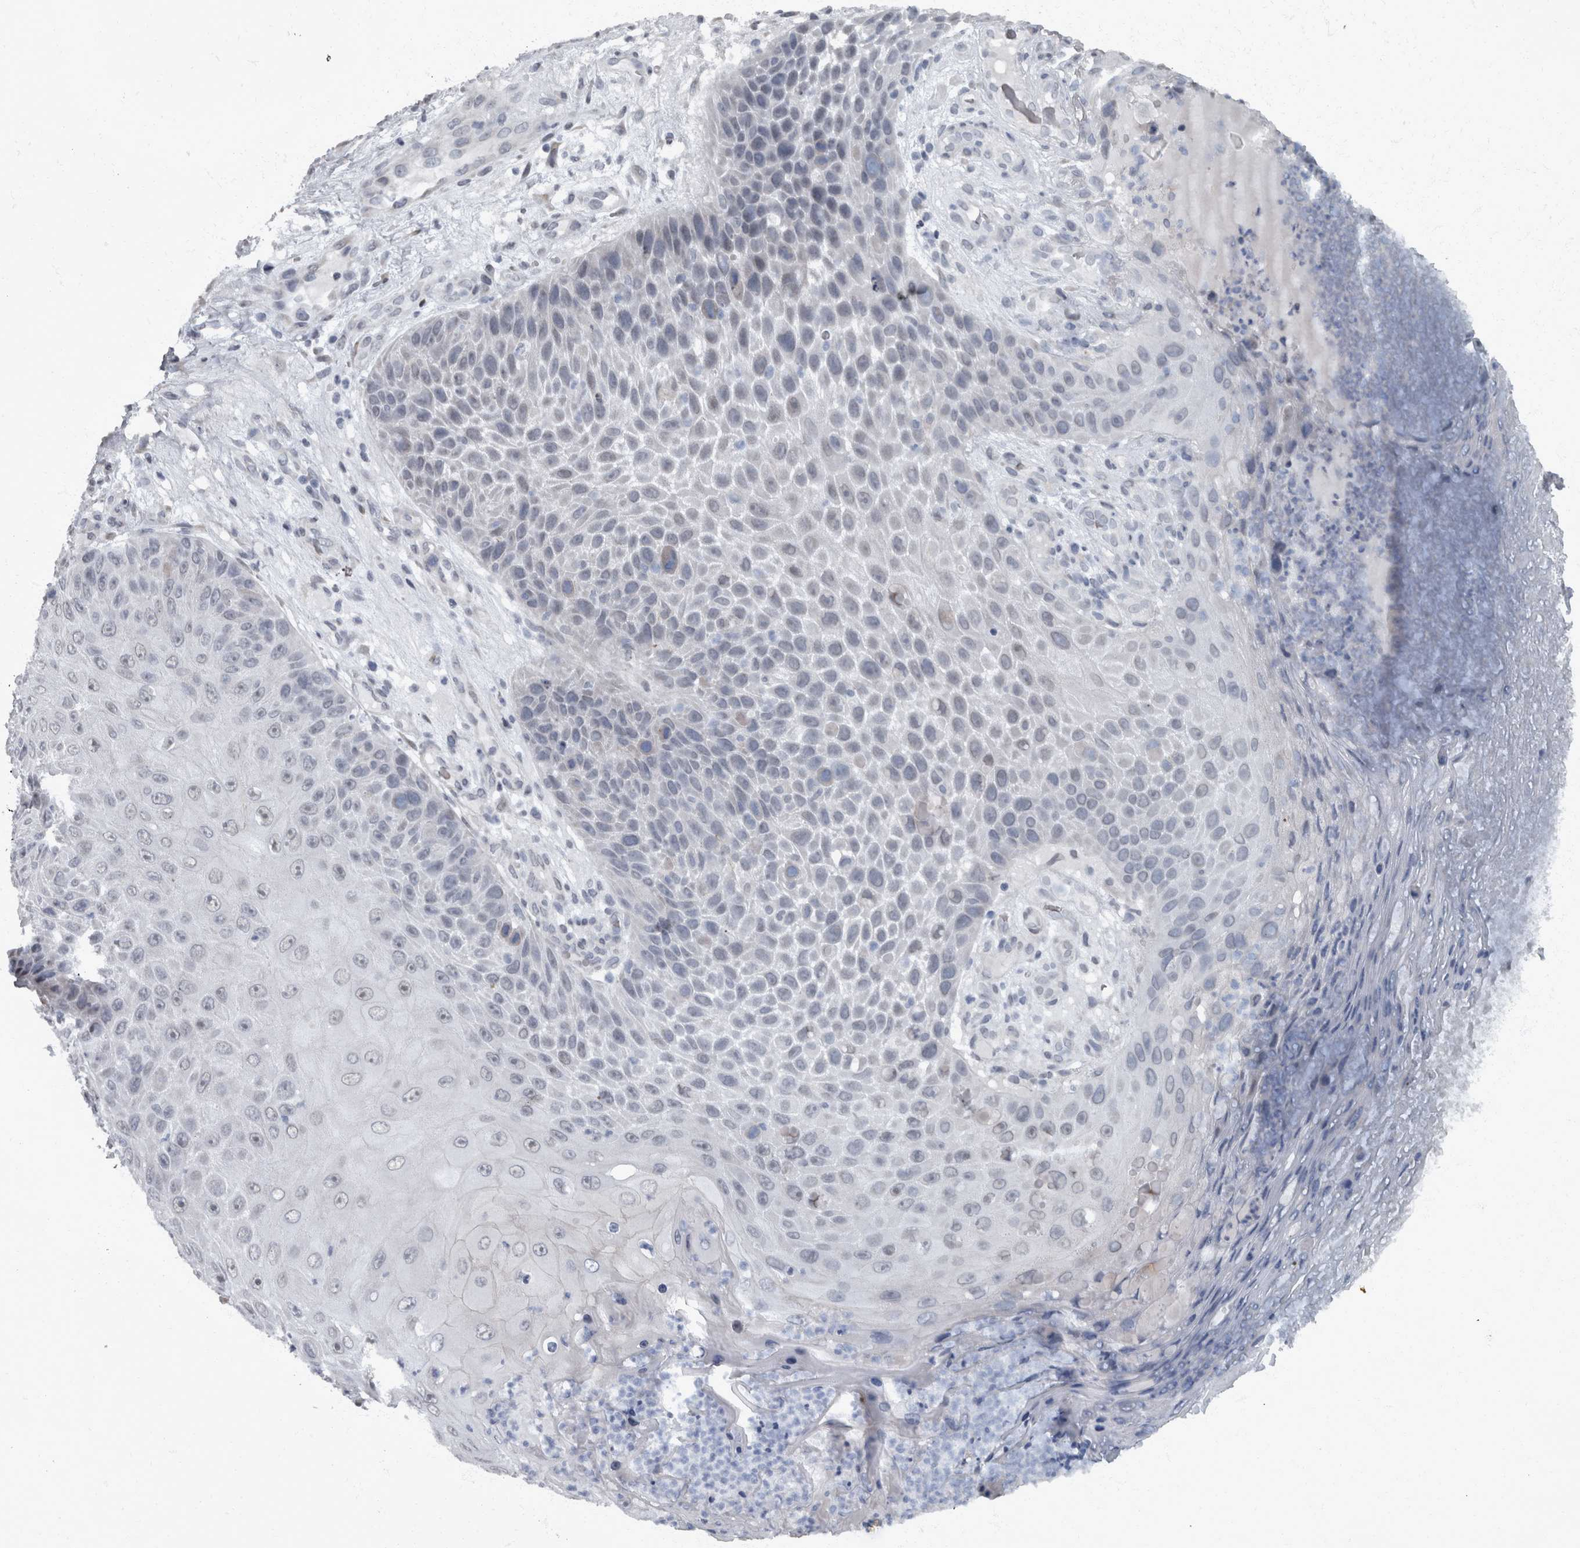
{"staining": {"intensity": "negative", "quantity": "none", "location": "none"}, "tissue": "skin cancer", "cell_type": "Tumor cells", "image_type": "cancer", "snomed": [{"axis": "morphology", "description": "Squamous cell carcinoma, NOS"}, {"axis": "topography", "description": "Skin"}], "caption": "This is an immunohistochemistry (IHC) histopathology image of human skin squamous cell carcinoma. There is no positivity in tumor cells.", "gene": "WDR33", "patient": {"sex": "female", "age": 88}}